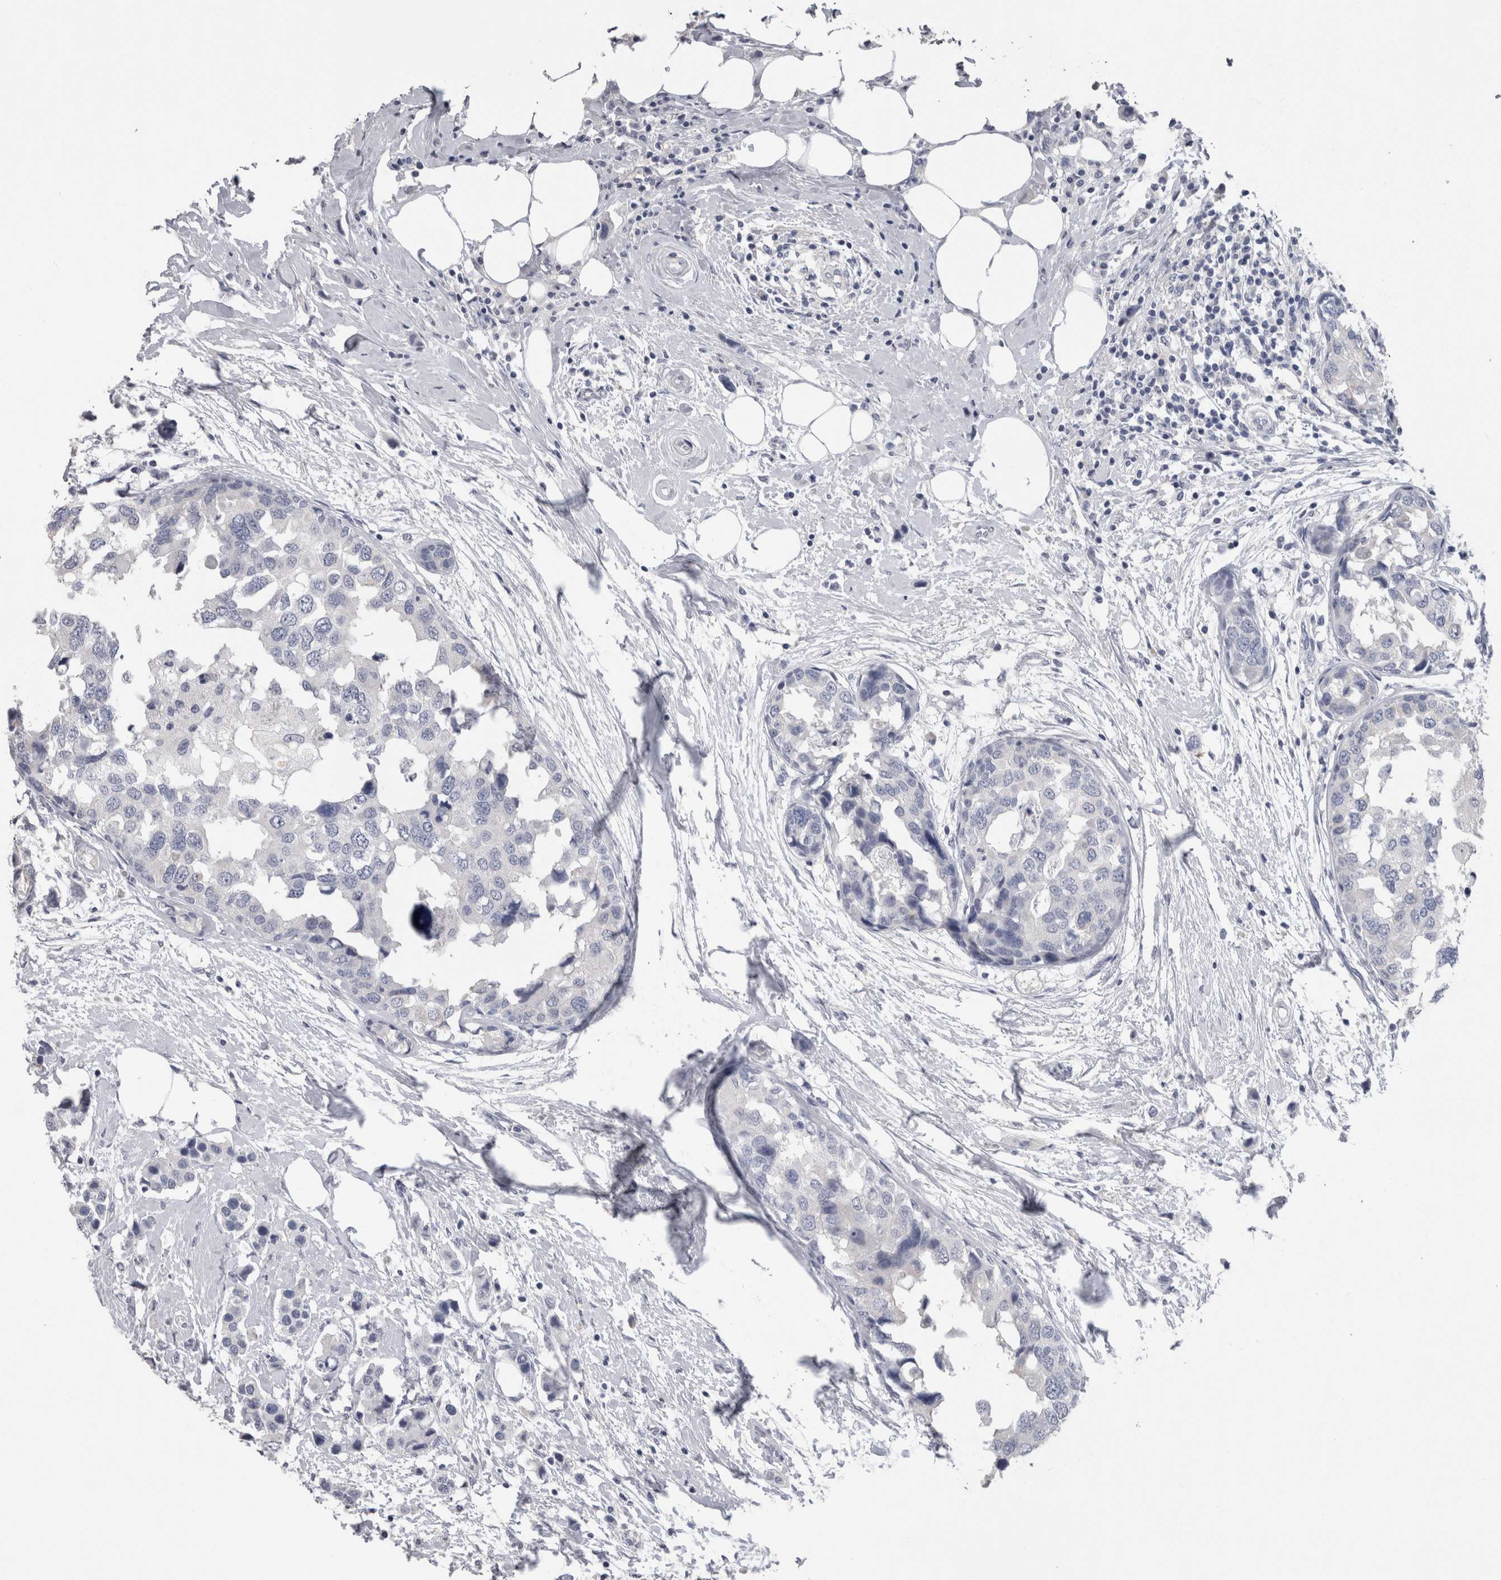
{"staining": {"intensity": "negative", "quantity": "none", "location": "none"}, "tissue": "breast cancer", "cell_type": "Tumor cells", "image_type": "cancer", "snomed": [{"axis": "morphology", "description": "Normal tissue, NOS"}, {"axis": "morphology", "description": "Duct carcinoma"}, {"axis": "topography", "description": "Breast"}], "caption": "Tumor cells show no significant protein expression in breast cancer (infiltrating ductal carcinoma). (Brightfield microscopy of DAB immunohistochemistry at high magnification).", "gene": "CA8", "patient": {"sex": "female", "age": 50}}